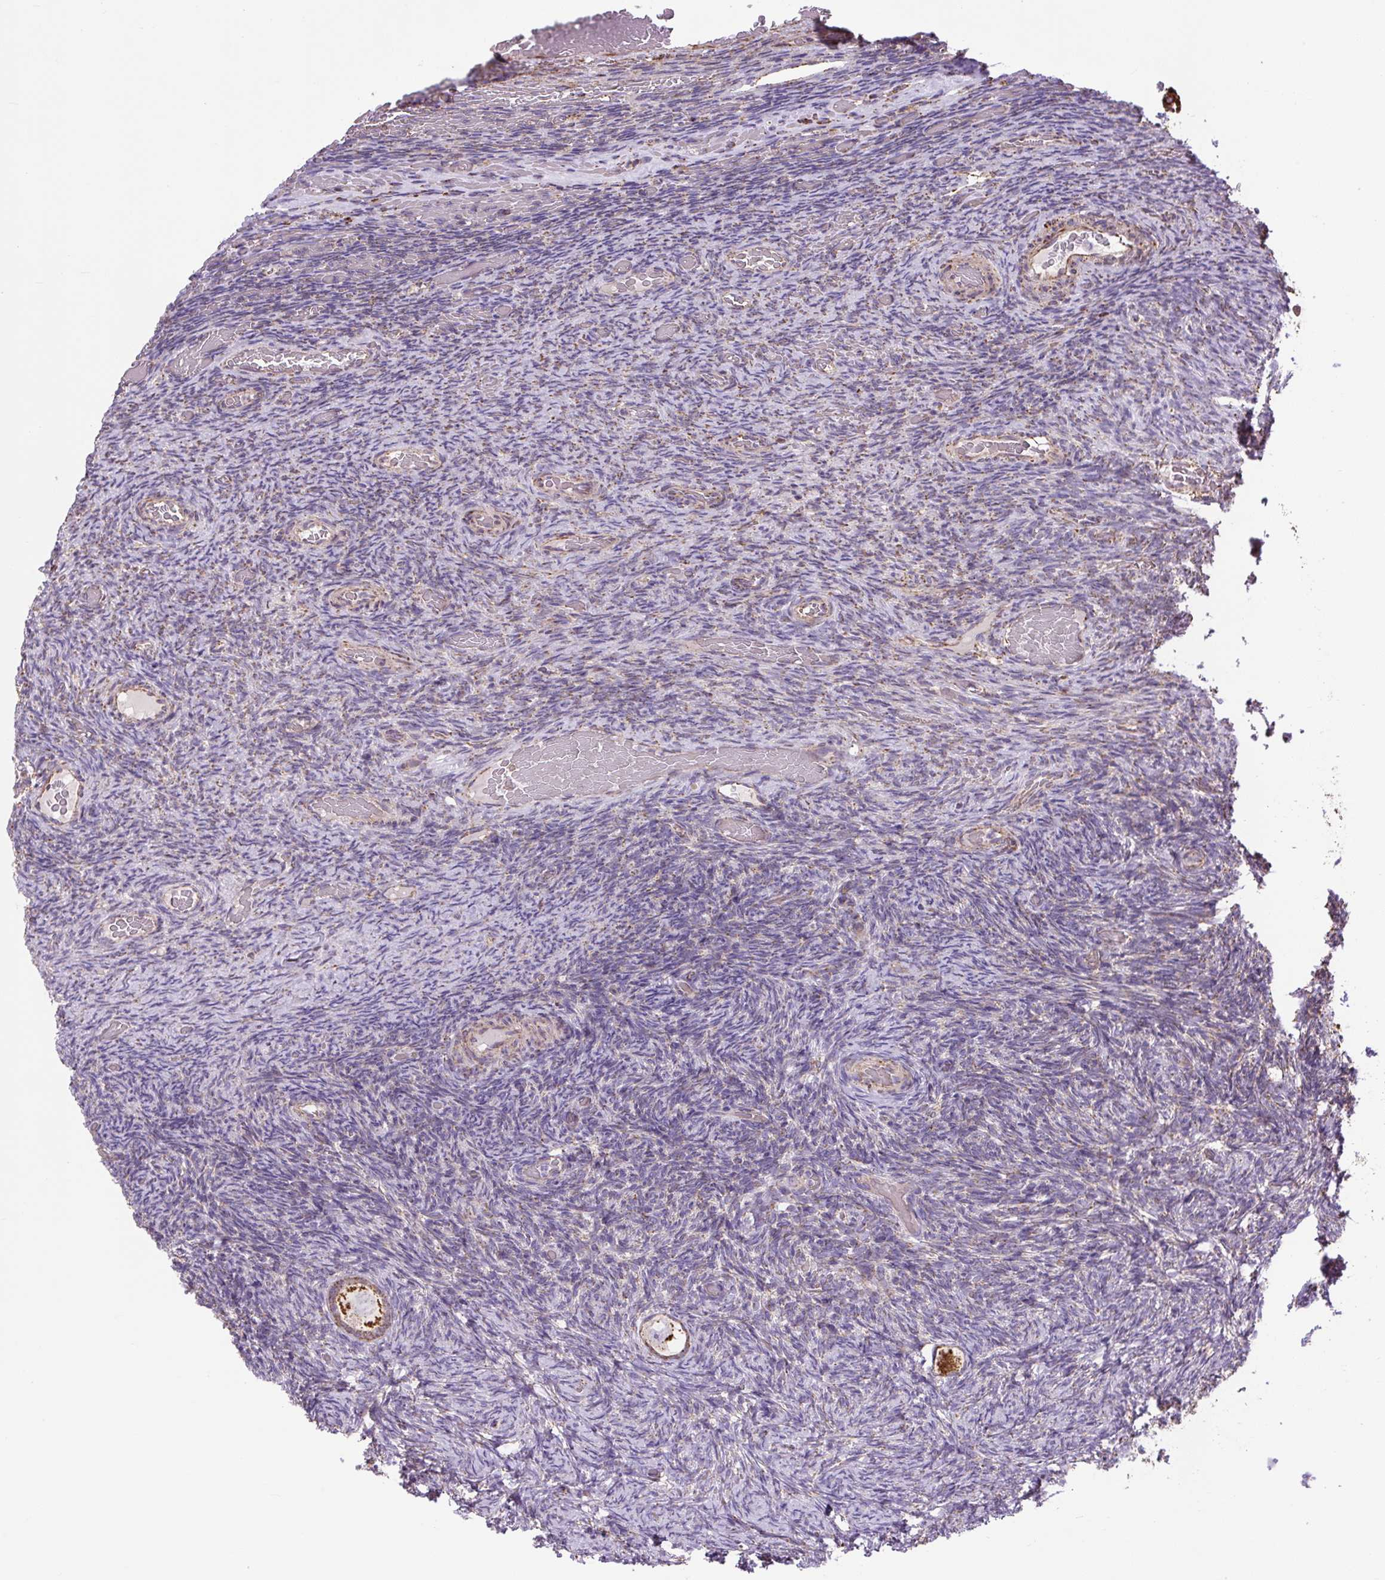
{"staining": {"intensity": "moderate", "quantity": ">75%", "location": "cytoplasmic/membranous"}, "tissue": "ovary", "cell_type": "Follicle cells", "image_type": "normal", "snomed": [{"axis": "morphology", "description": "Normal tissue, NOS"}, {"axis": "topography", "description": "Ovary"}], "caption": "Immunohistochemistry (IHC) of unremarkable human ovary exhibits medium levels of moderate cytoplasmic/membranous positivity in approximately >75% of follicle cells.", "gene": "PLCG1", "patient": {"sex": "female", "age": 34}}